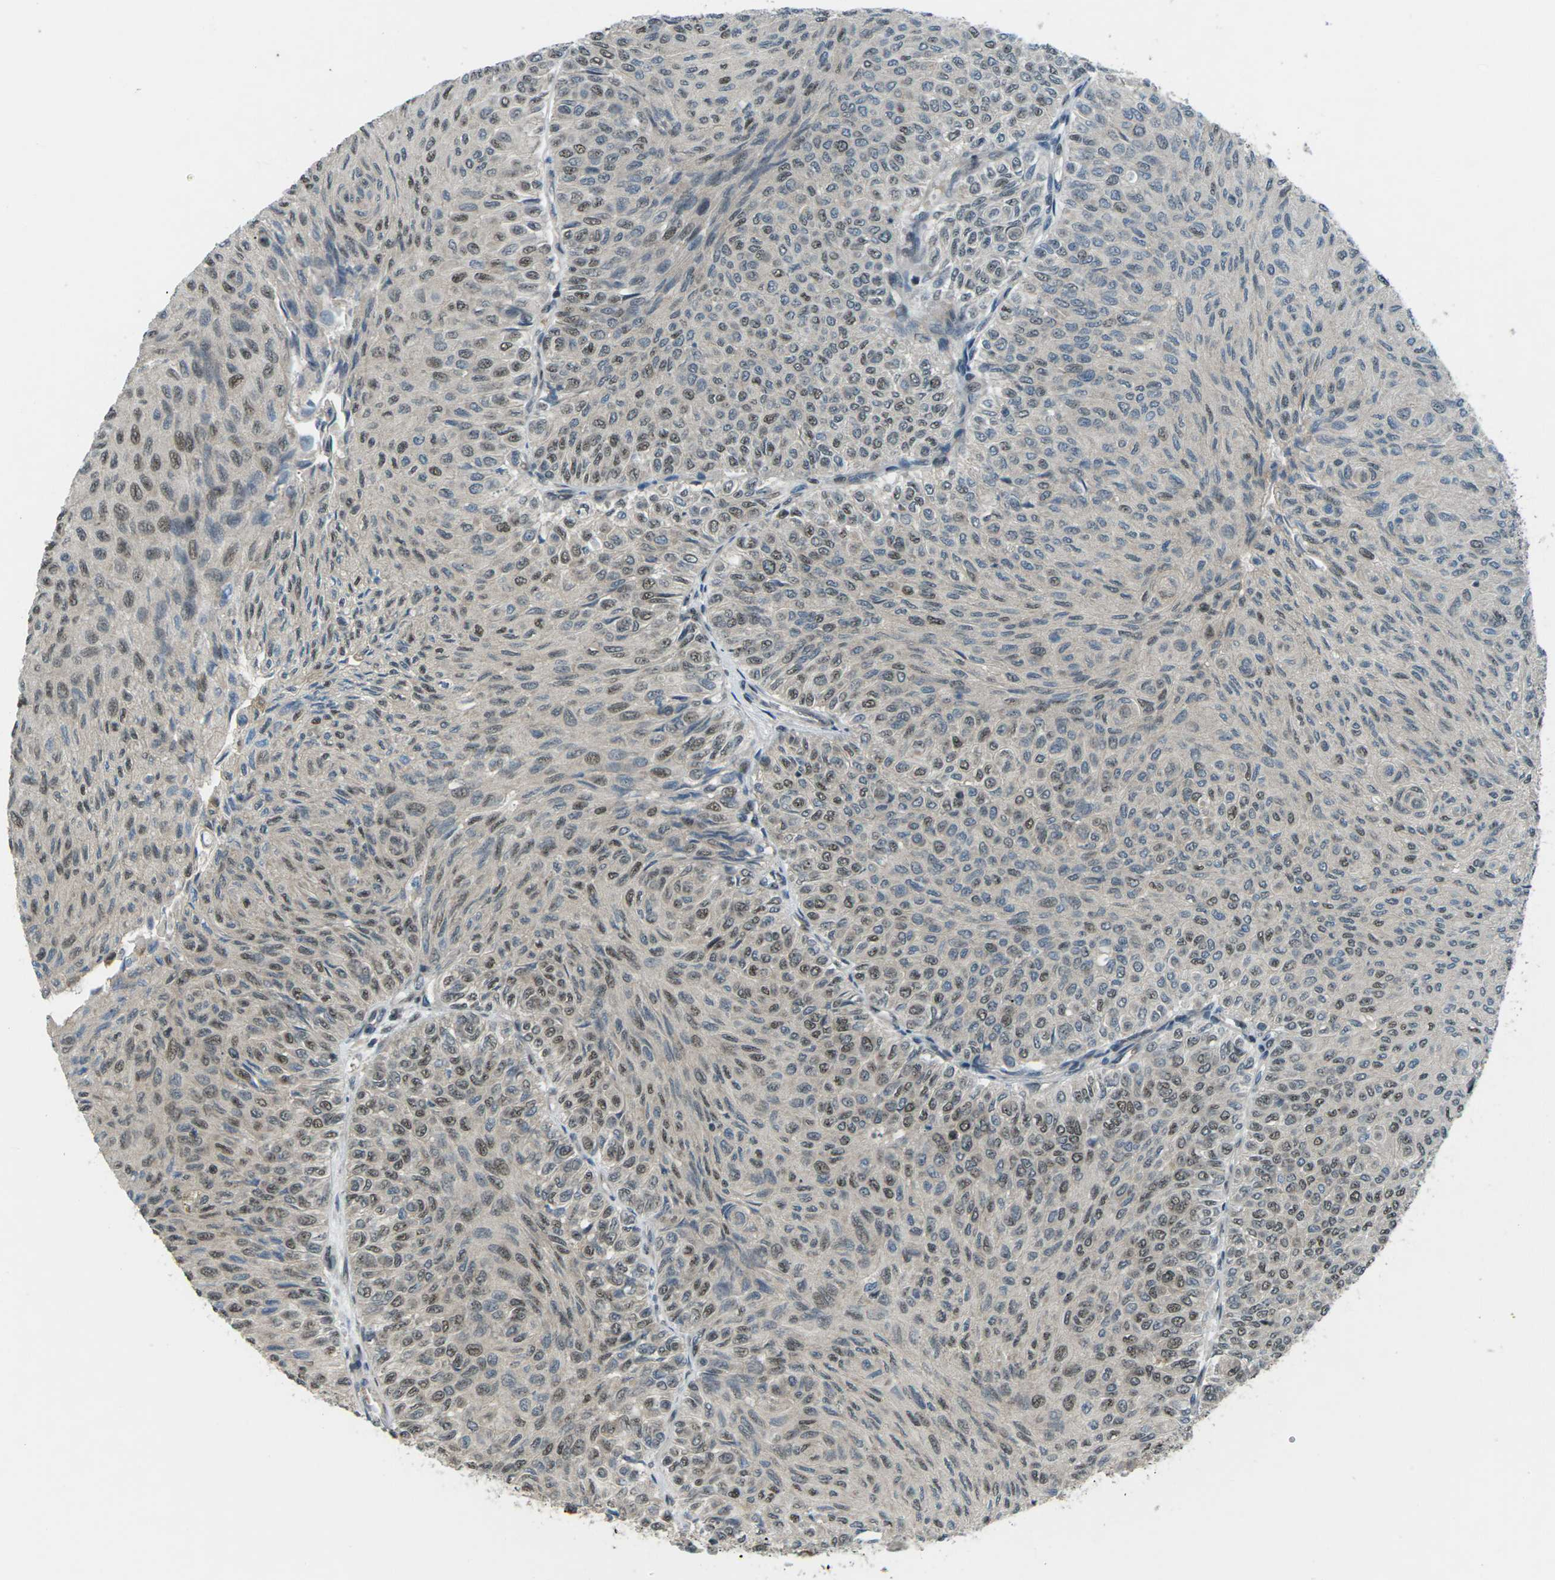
{"staining": {"intensity": "moderate", "quantity": "25%-75%", "location": "nuclear"}, "tissue": "urothelial cancer", "cell_type": "Tumor cells", "image_type": "cancer", "snomed": [{"axis": "morphology", "description": "Urothelial carcinoma, Low grade"}, {"axis": "topography", "description": "Urinary bladder"}], "caption": "Protein analysis of urothelial cancer tissue demonstrates moderate nuclear expression in about 25%-75% of tumor cells.", "gene": "UBE2S", "patient": {"sex": "male", "age": 78}}